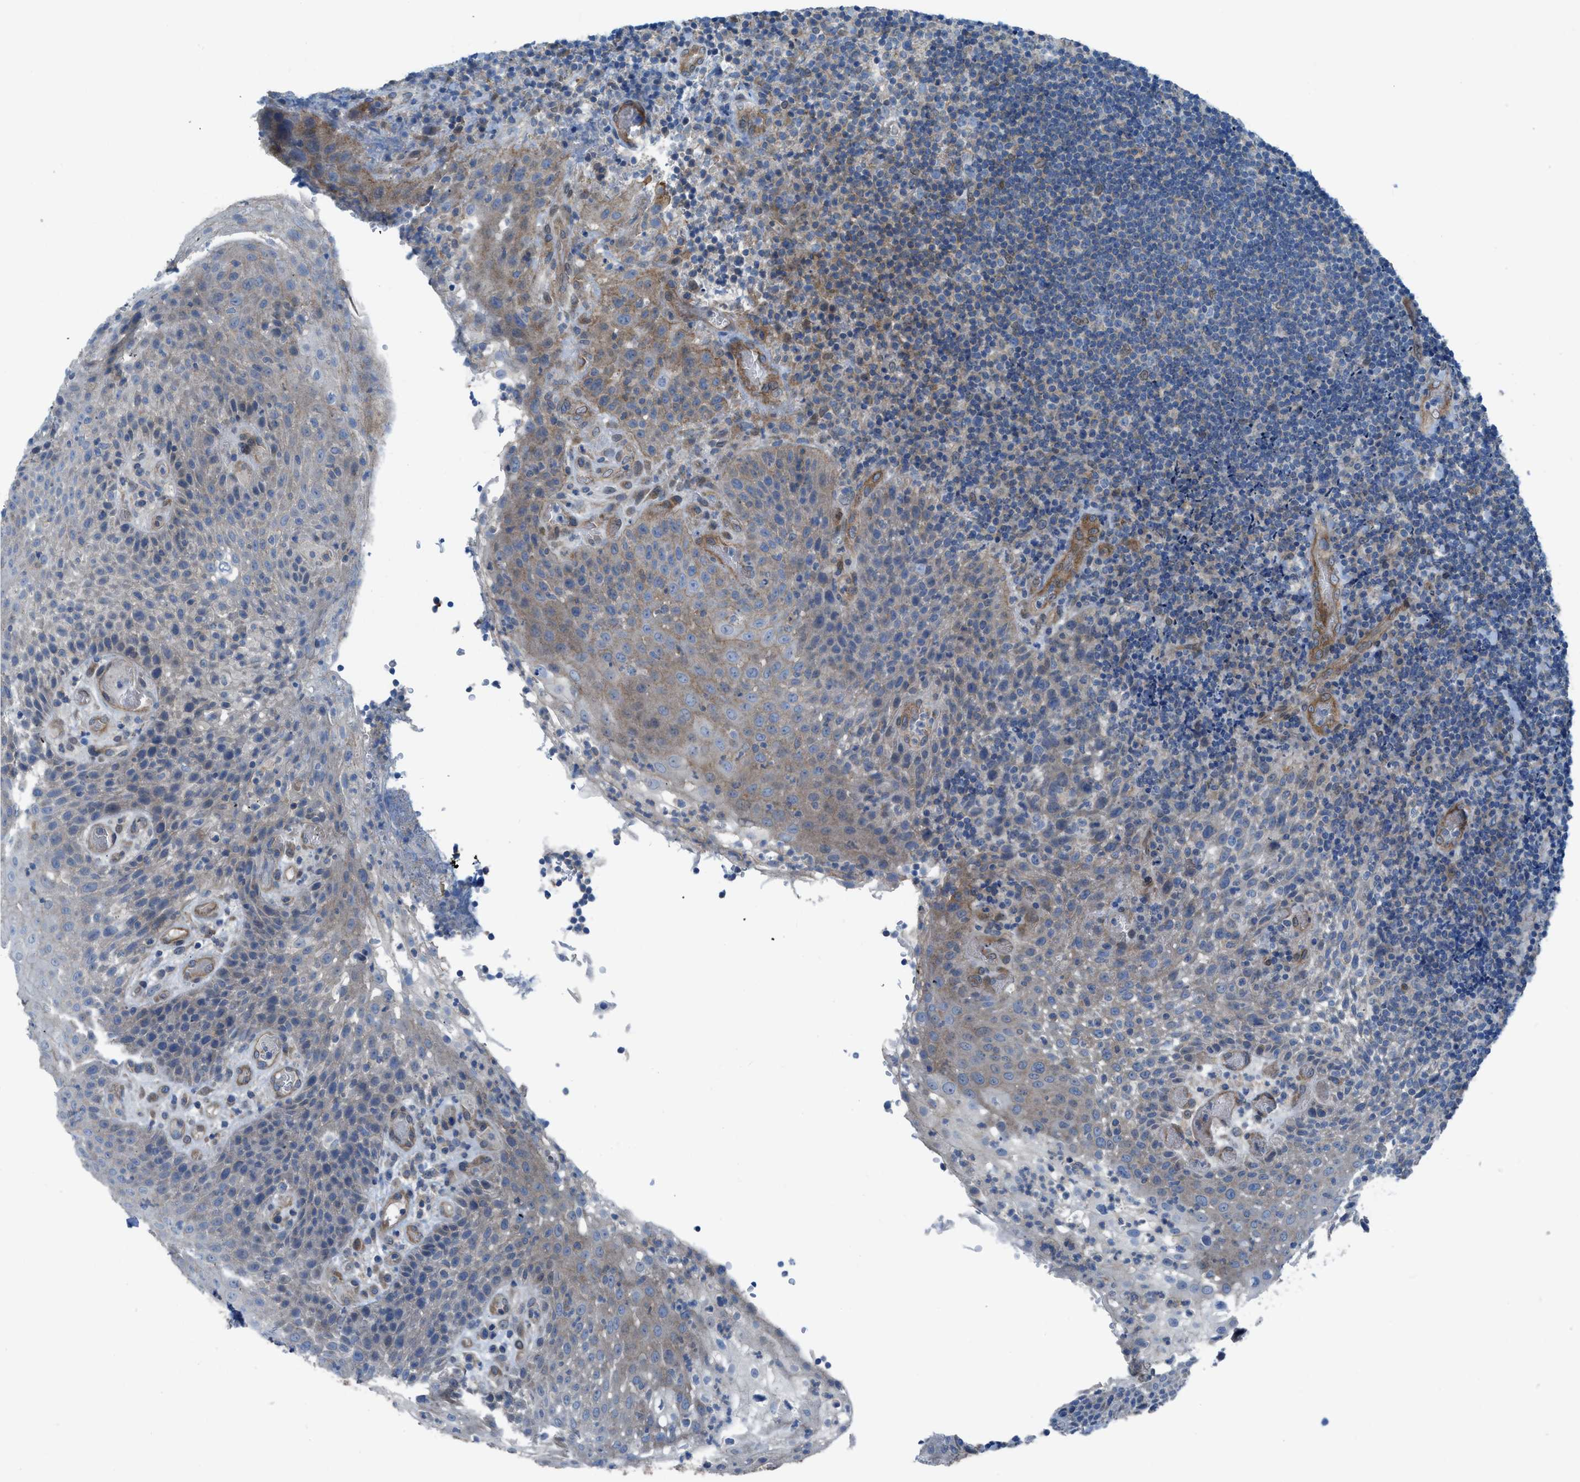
{"staining": {"intensity": "weak", "quantity": "<25%", "location": "cytoplasmic/membranous"}, "tissue": "lymphoma", "cell_type": "Tumor cells", "image_type": "cancer", "snomed": [{"axis": "morphology", "description": "Malignant lymphoma, non-Hodgkin's type, High grade"}, {"axis": "topography", "description": "Tonsil"}], "caption": "The immunohistochemistry (IHC) photomicrograph has no significant positivity in tumor cells of high-grade malignant lymphoma, non-Hodgkin's type tissue. Brightfield microscopy of IHC stained with DAB (brown) and hematoxylin (blue), captured at high magnification.", "gene": "PRKN", "patient": {"sex": "female", "age": 36}}